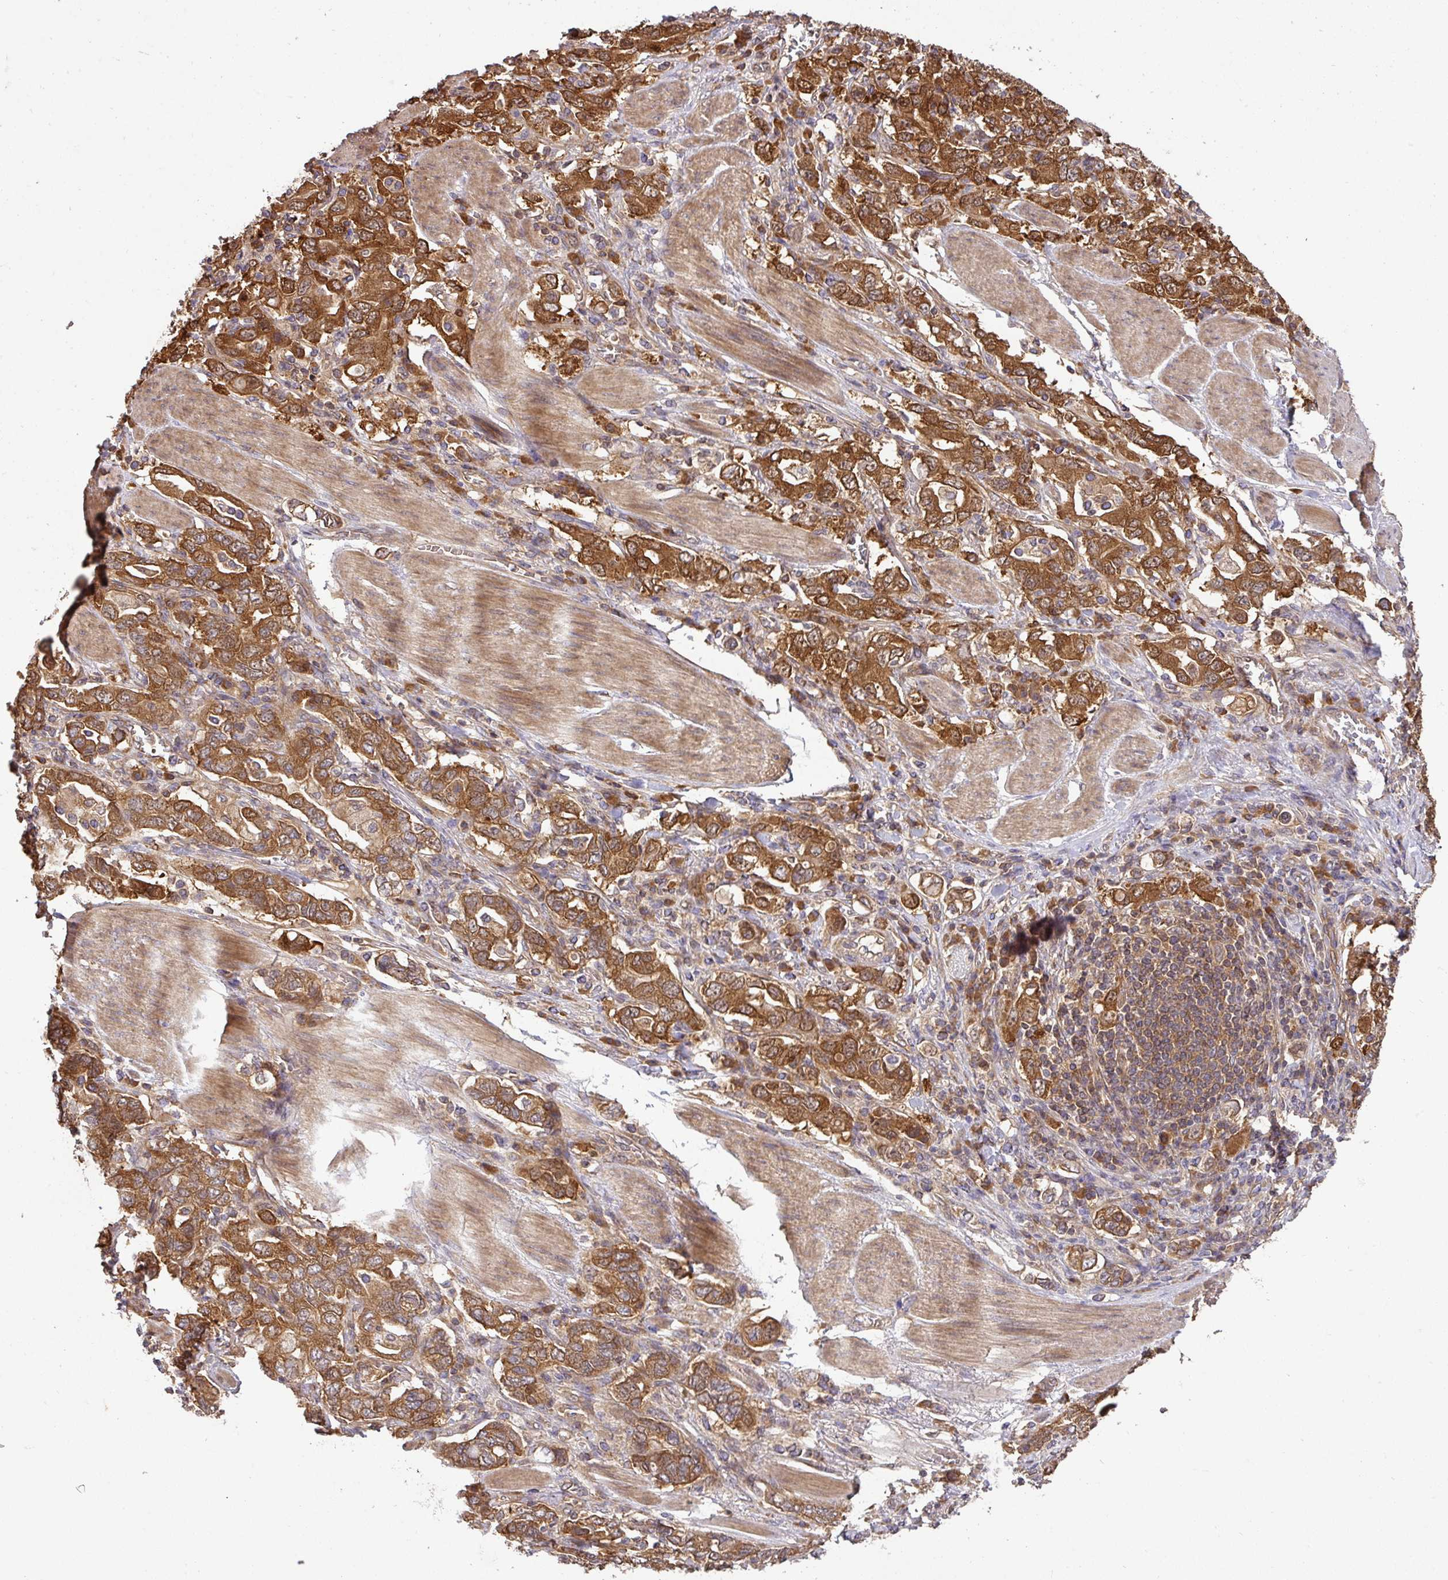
{"staining": {"intensity": "strong", "quantity": ">75%", "location": "cytoplasmic/membranous"}, "tissue": "stomach cancer", "cell_type": "Tumor cells", "image_type": "cancer", "snomed": [{"axis": "morphology", "description": "Adenocarcinoma, NOS"}, {"axis": "topography", "description": "Stomach, upper"}, {"axis": "topography", "description": "Stomach"}], "caption": "A brown stain highlights strong cytoplasmic/membranous staining of a protein in human stomach cancer tumor cells. The staining is performed using DAB (3,3'-diaminobenzidine) brown chromogen to label protein expression. The nuclei are counter-stained blue using hematoxylin.", "gene": "GSPT1", "patient": {"sex": "male", "age": 62}}